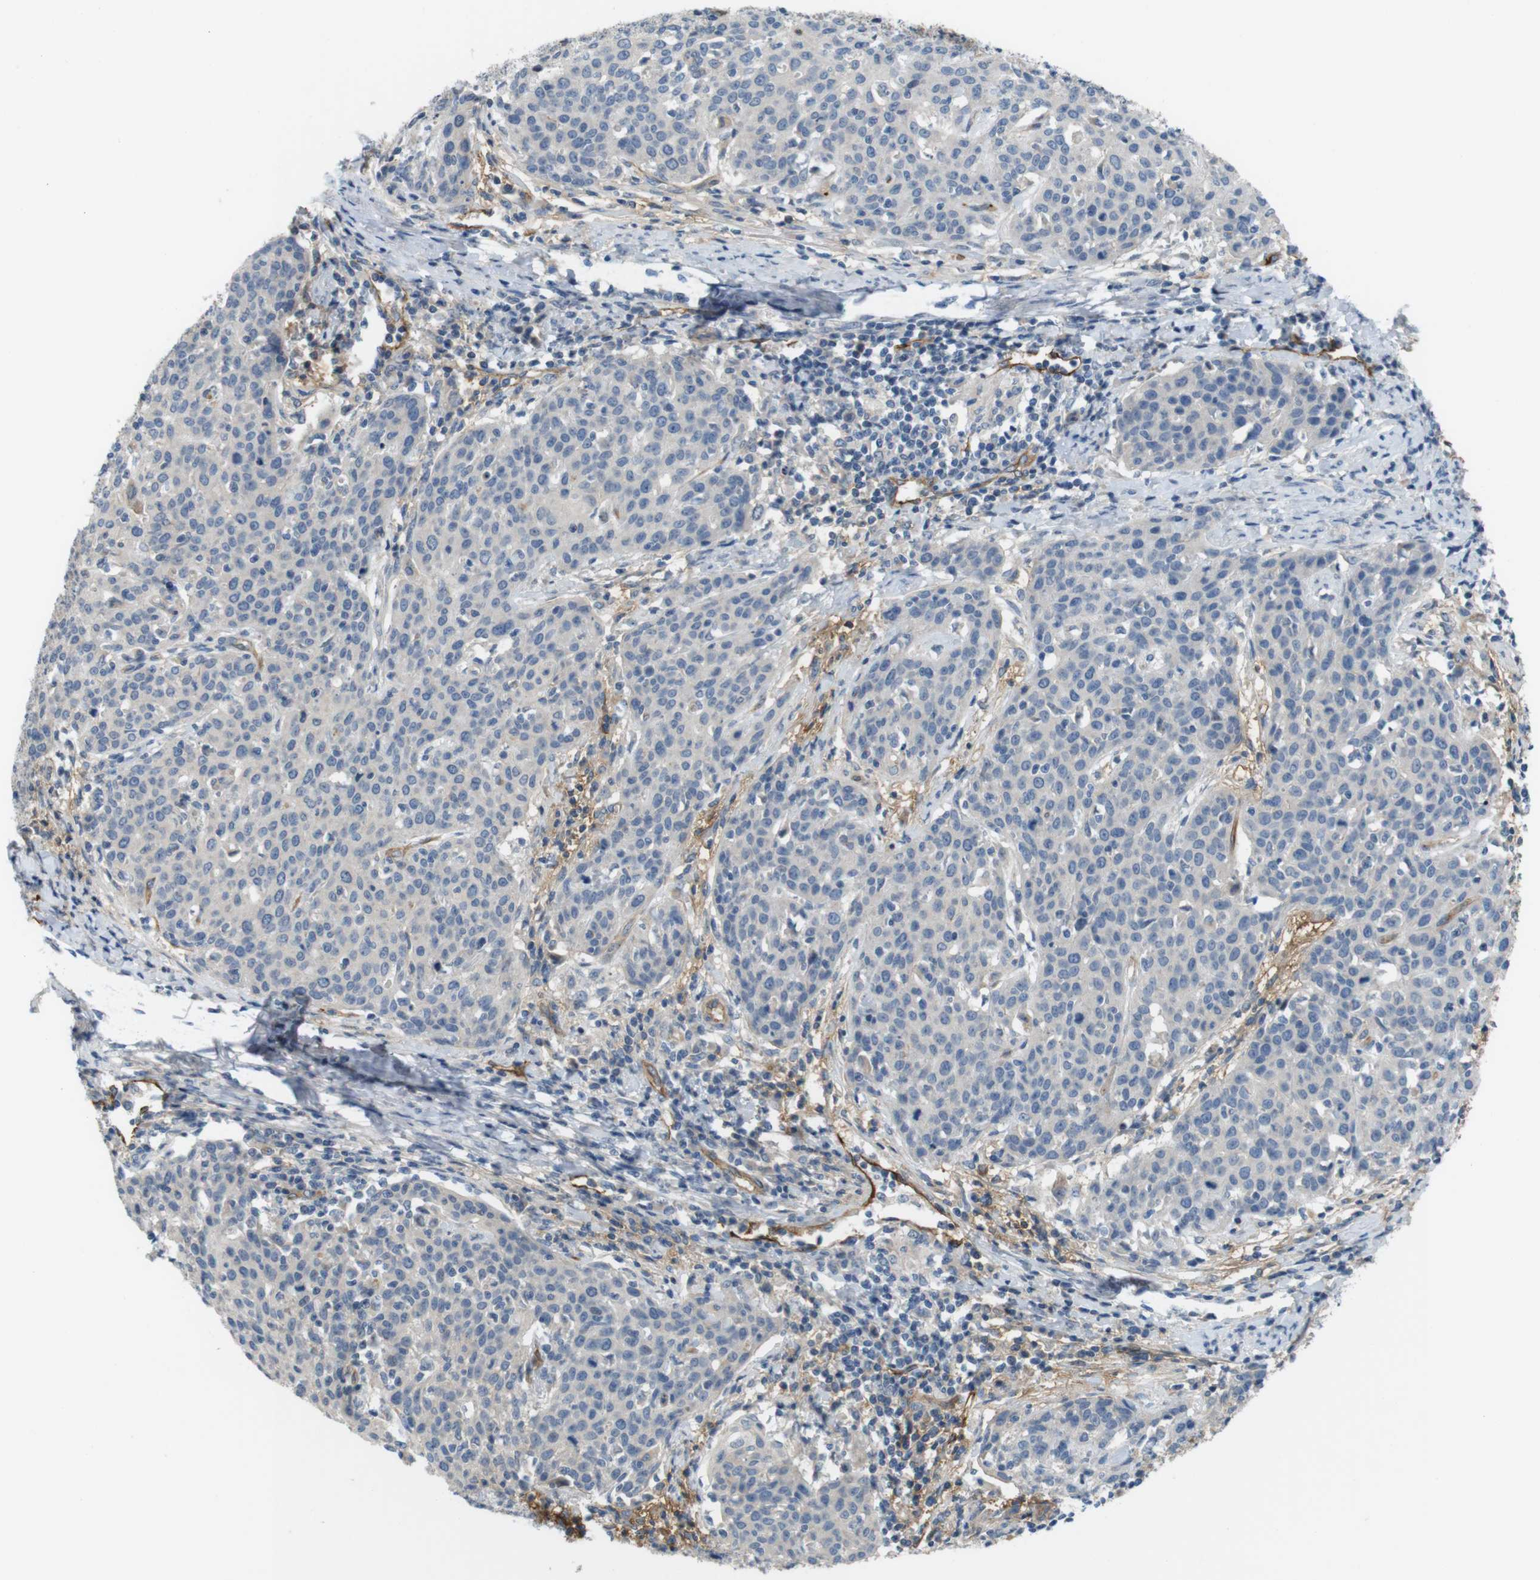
{"staining": {"intensity": "negative", "quantity": "none", "location": "none"}, "tissue": "cervical cancer", "cell_type": "Tumor cells", "image_type": "cancer", "snomed": [{"axis": "morphology", "description": "Squamous cell carcinoma, NOS"}, {"axis": "topography", "description": "Cervix"}], "caption": "There is no significant positivity in tumor cells of squamous cell carcinoma (cervical). (DAB immunohistochemistry (IHC), high magnification).", "gene": "BVES", "patient": {"sex": "female", "age": 38}}